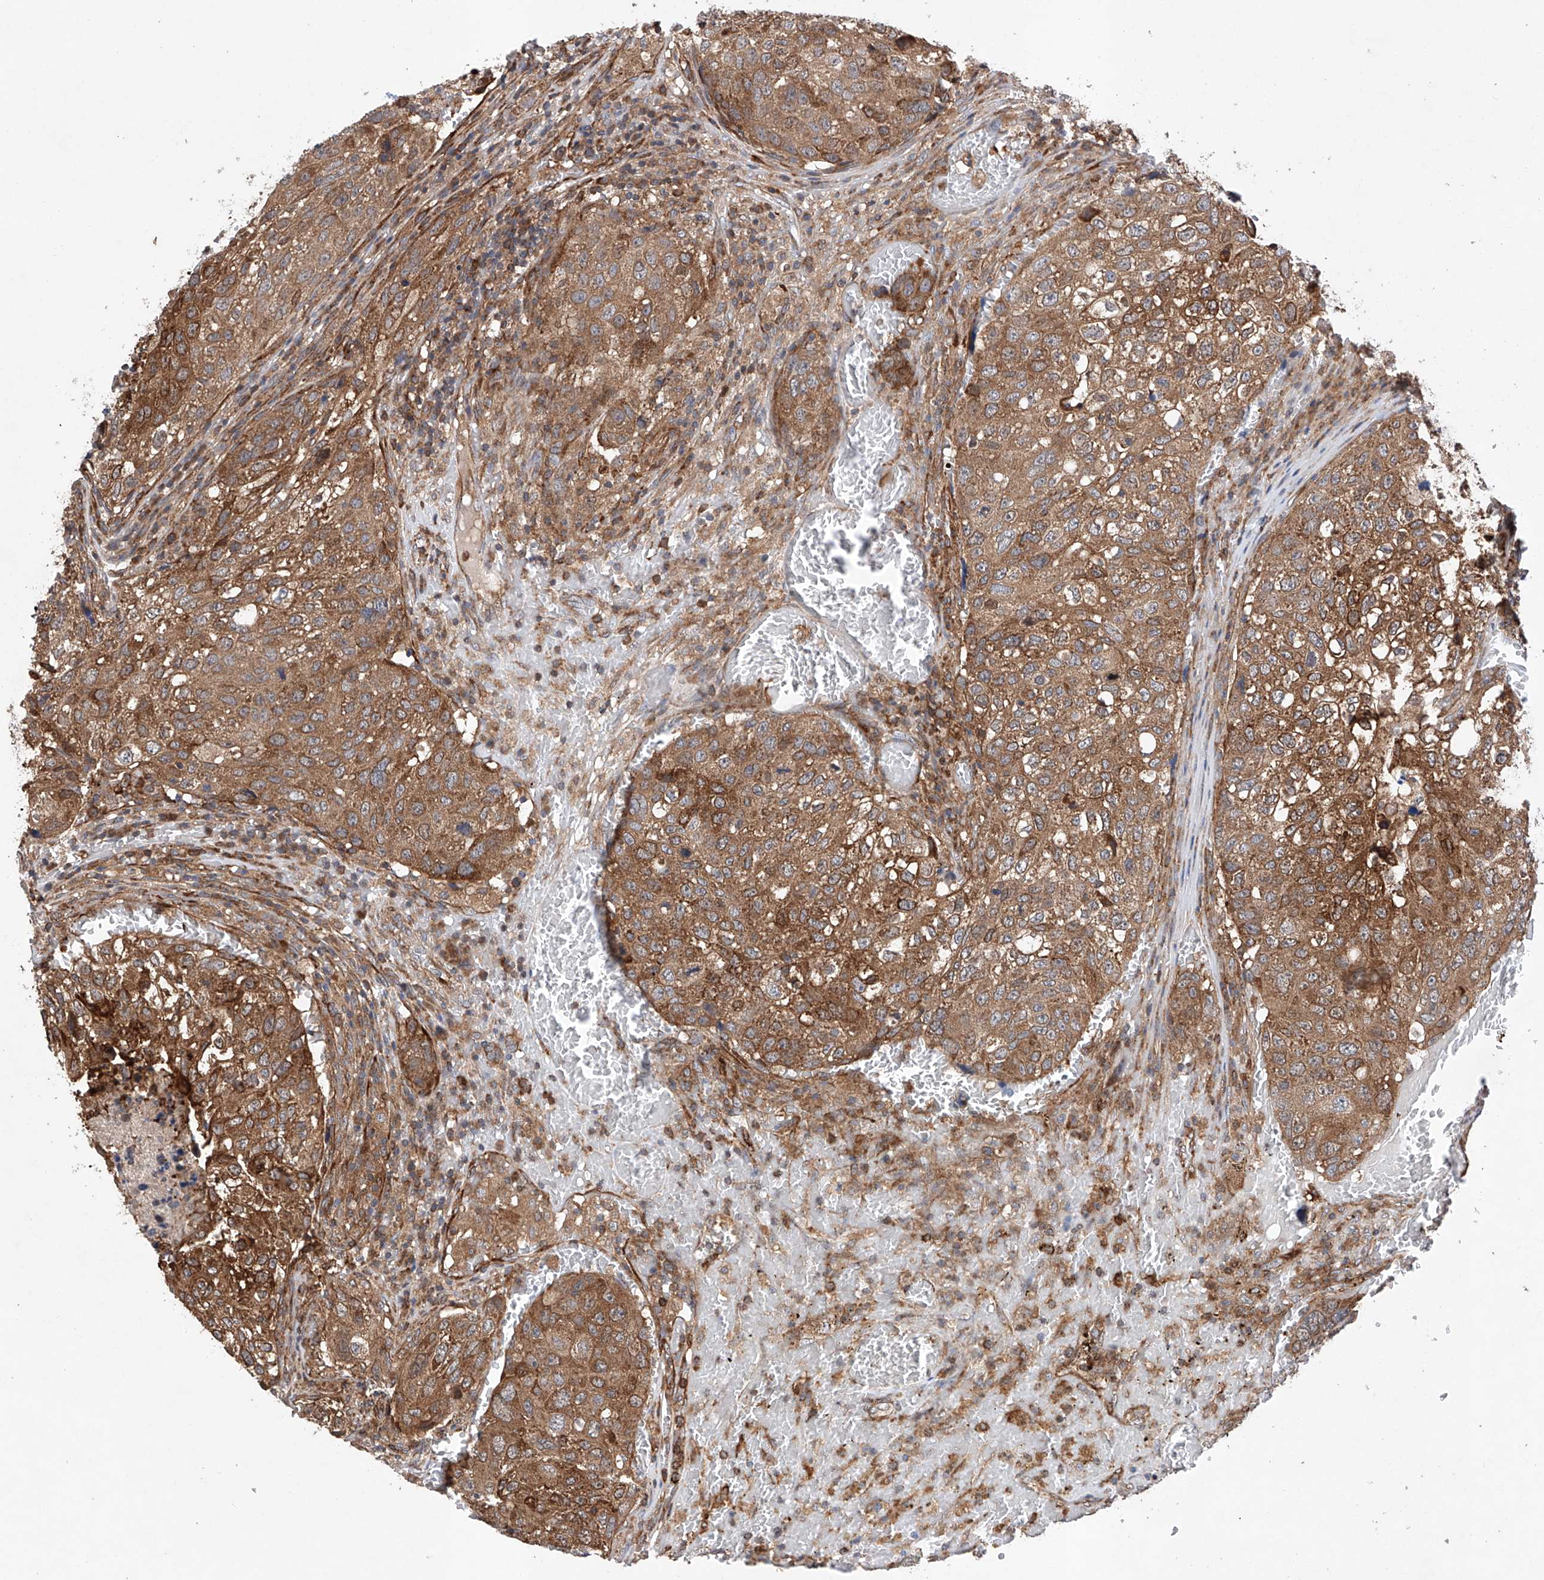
{"staining": {"intensity": "strong", "quantity": ">75%", "location": "cytoplasmic/membranous"}, "tissue": "urothelial cancer", "cell_type": "Tumor cells", "image_type": "cancer", "snomed": [{"axis": "morphology", "description": "Urothelial carcinoma, High grade"}, {"axis": "topography", "description": "Lymph node"}, {"axis": "topography", "description": "Urinary bladder"}], "caption": "This is an image of immunohistochemistry staining of high-grade urothelial carcinoma, which shows strong staining in the cytoplasmic/membranous of tumor cells.", "gene": "TIMM23", "patient": {"sex": "male", "age": 51}}